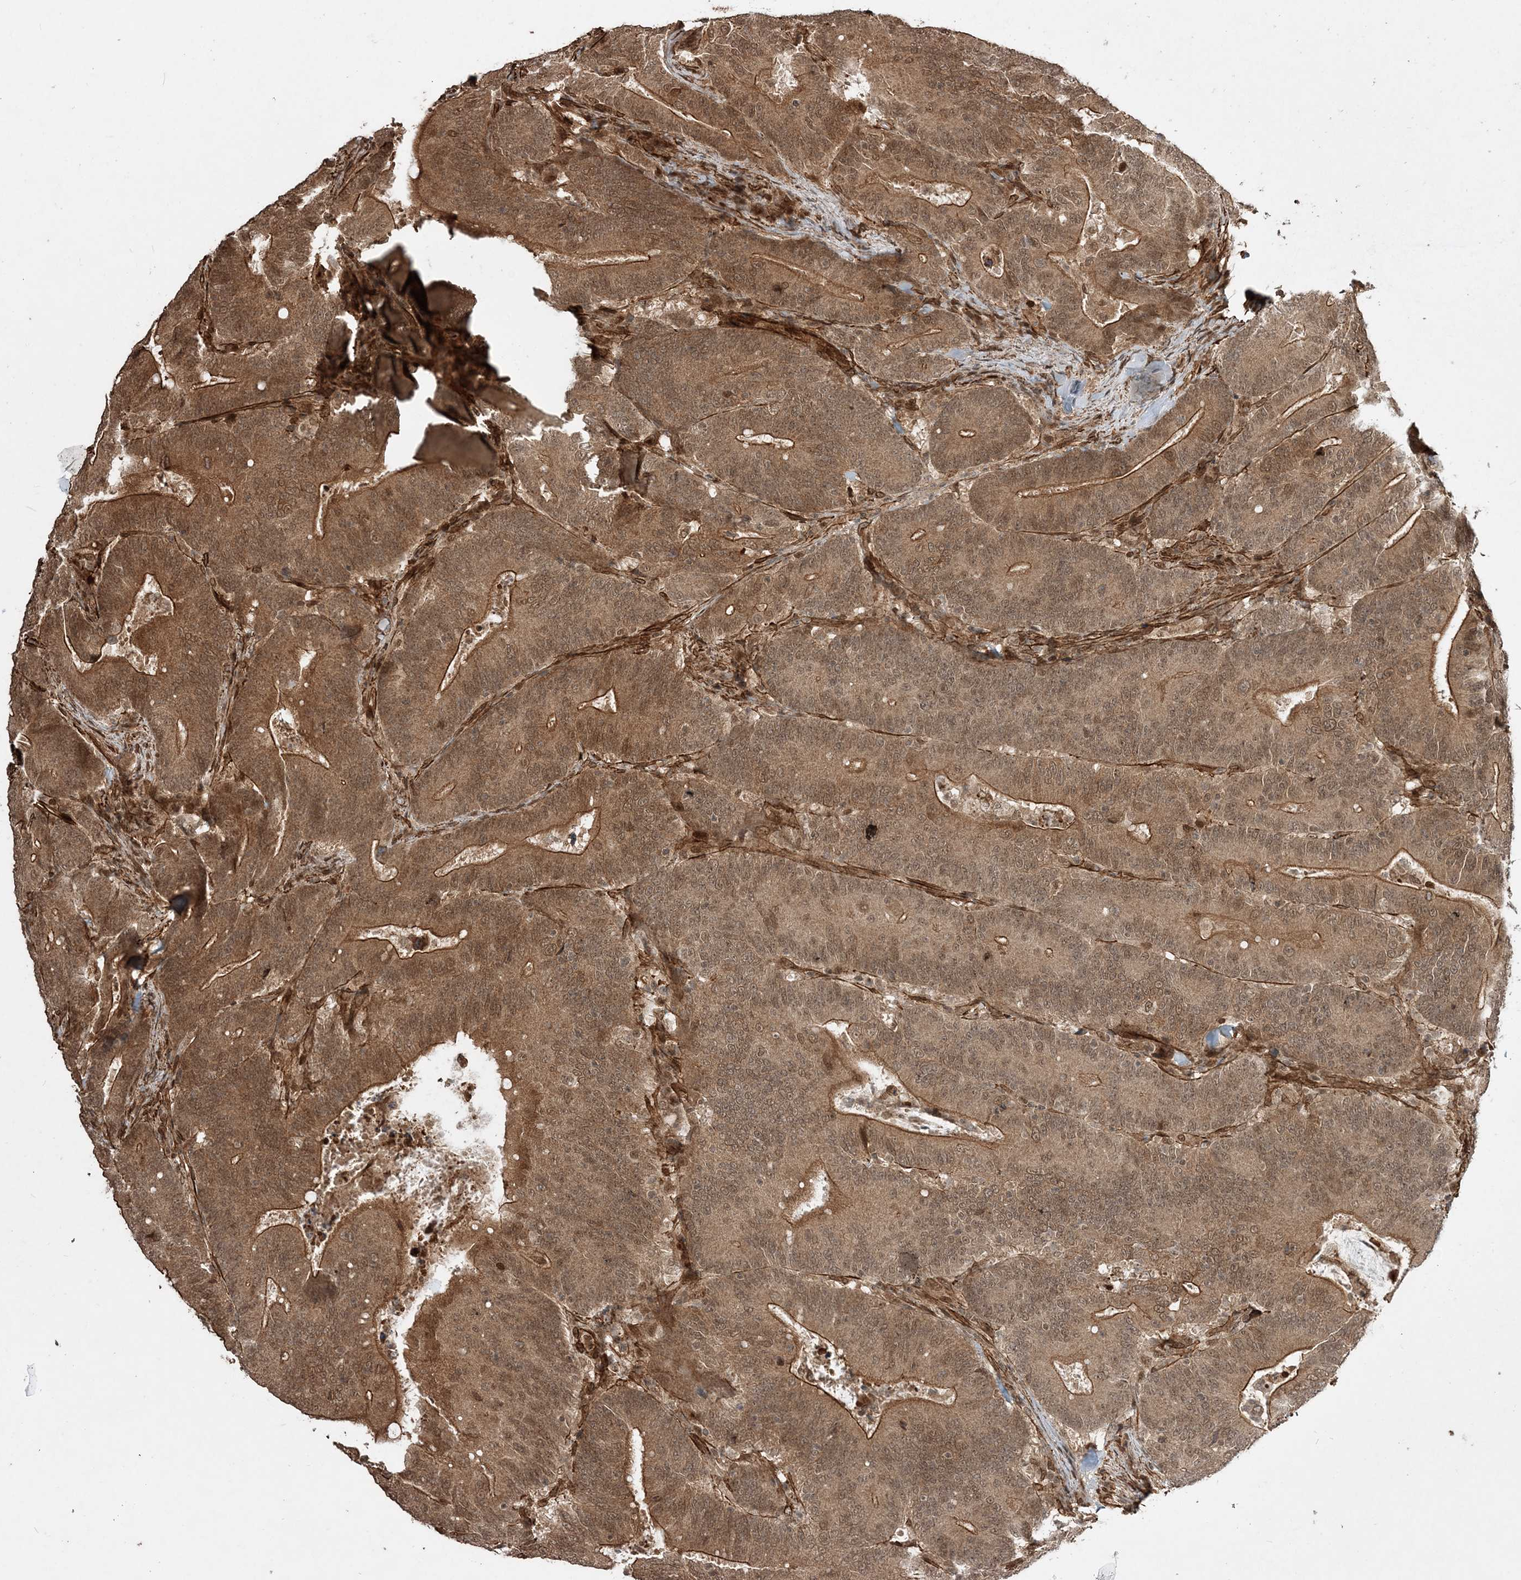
{"staining": {"intensity": "moderate", "quantity": ">75%", "location": "cytoplasmic/membranous,nuclear"}, "tissue": "colorectal cancer", "cell_type": "Tumor cells", "image_type": "cancer", "snomed": [{"axis": "morphology", "description": "Adenocarcinoma, NOS"}, {"axis": "topography", "description": "Colon"}], "caption": "The photomicrograph exhibits immunohistochemical staining of adenocarcinoma (colorectal). There is moderate cytoplasmic/membranous and nuclear staining is identified in approximately >75% of tumor cells.", "gene": "ETAA1", "patient": {"sex": "female", "age": 66}}